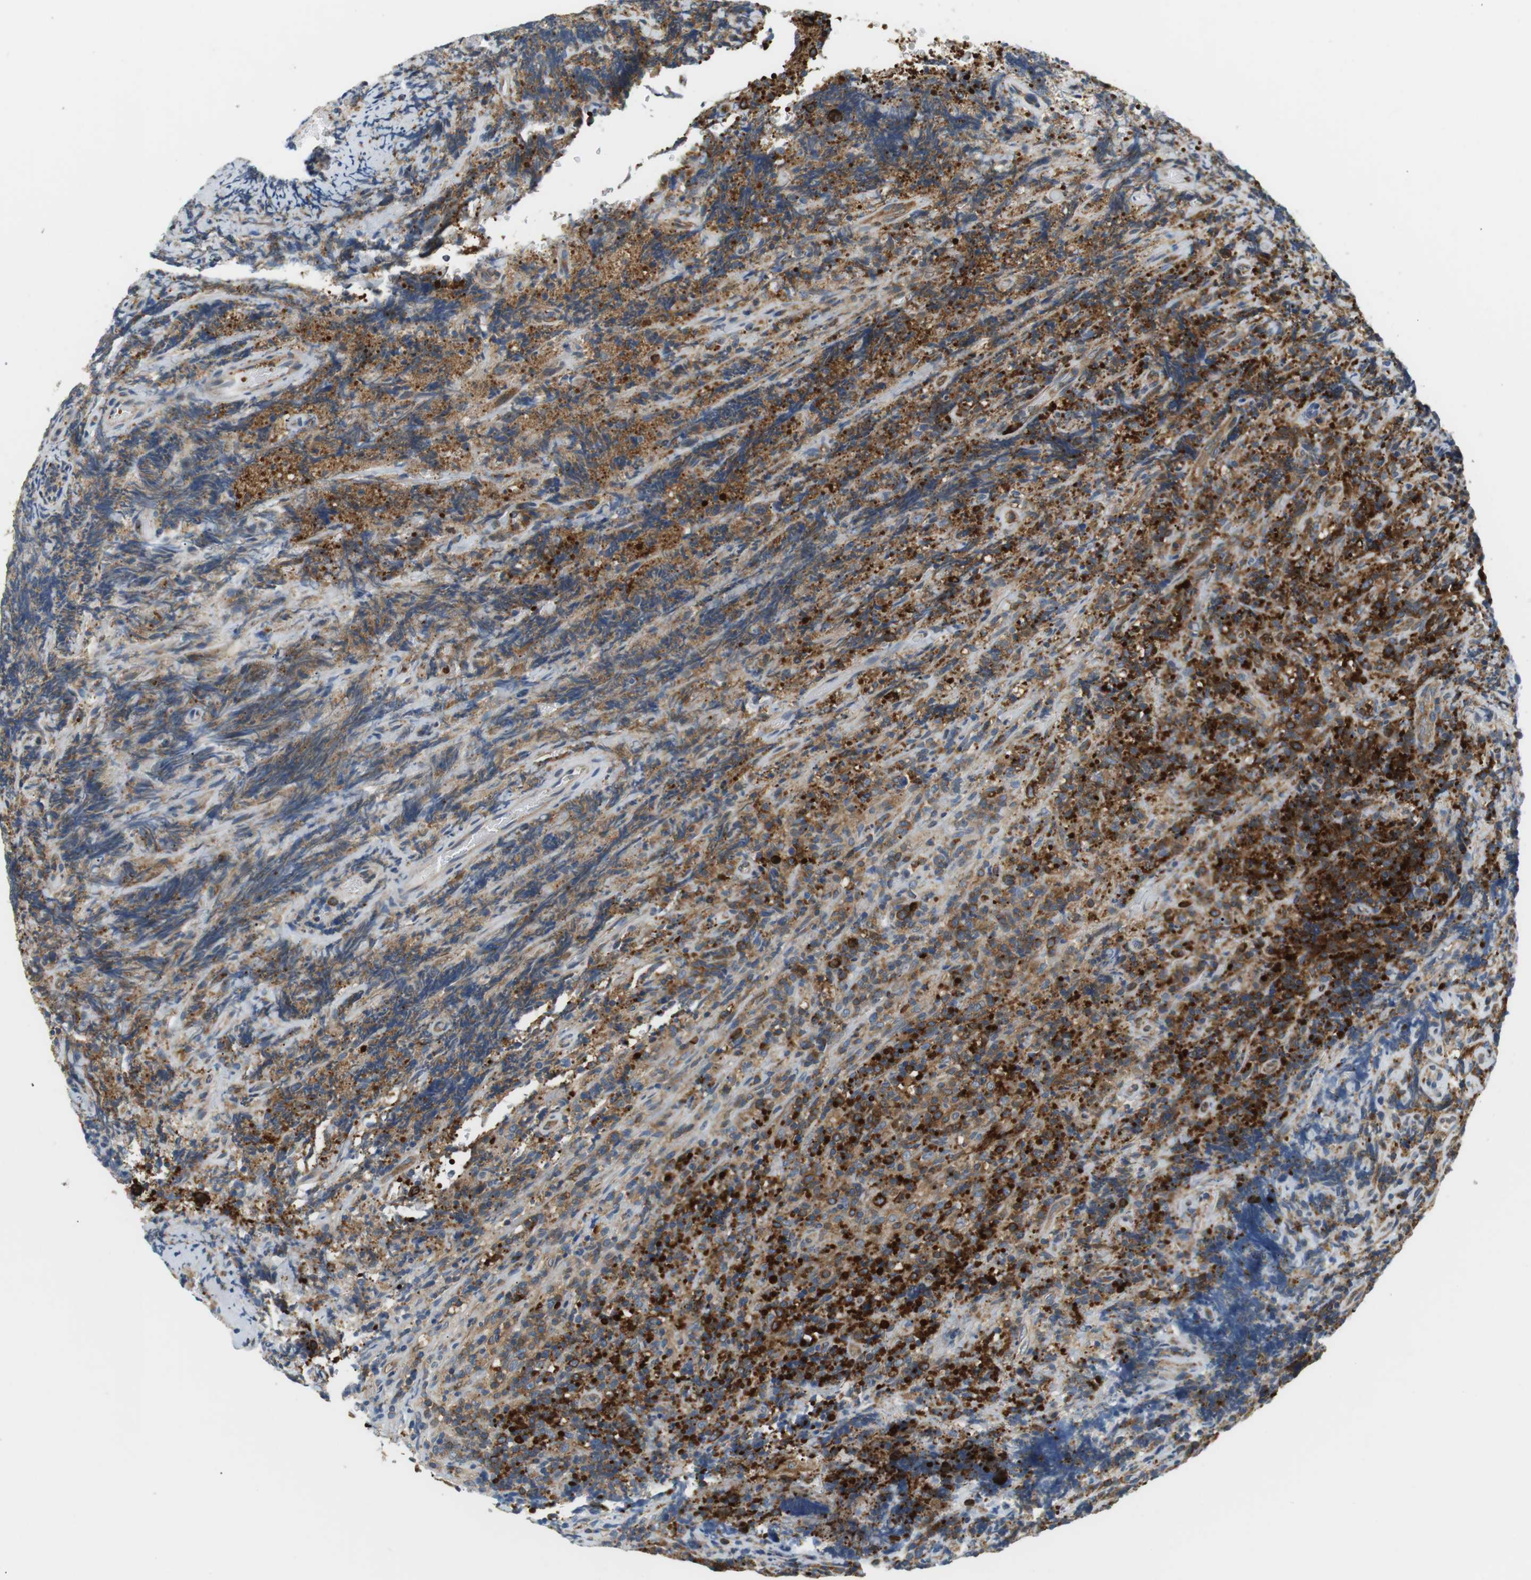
{"staining": {"intensity": "strong", "quantity": ">75%", "location": "cytoplasmic/membranous"}, "tissue": "lymphoma", "cell_type": "Tumor cells", "image_type": "cancer", "snomed": [{"axis": "morphology", "description": "Malignant lymphoma, non-Hodgkin's type, High grade"}, {"axis": "topography", "description": "Tonsil"}], "caption": "Strong cytoplasmic/membranous positivity for a protein is identified in approximately >75% of tumor cells of lymphoma using immunohistochemistry (IHC).", "gene": "TMEM200A", "patient": {"sex": "female", "age": 36}}